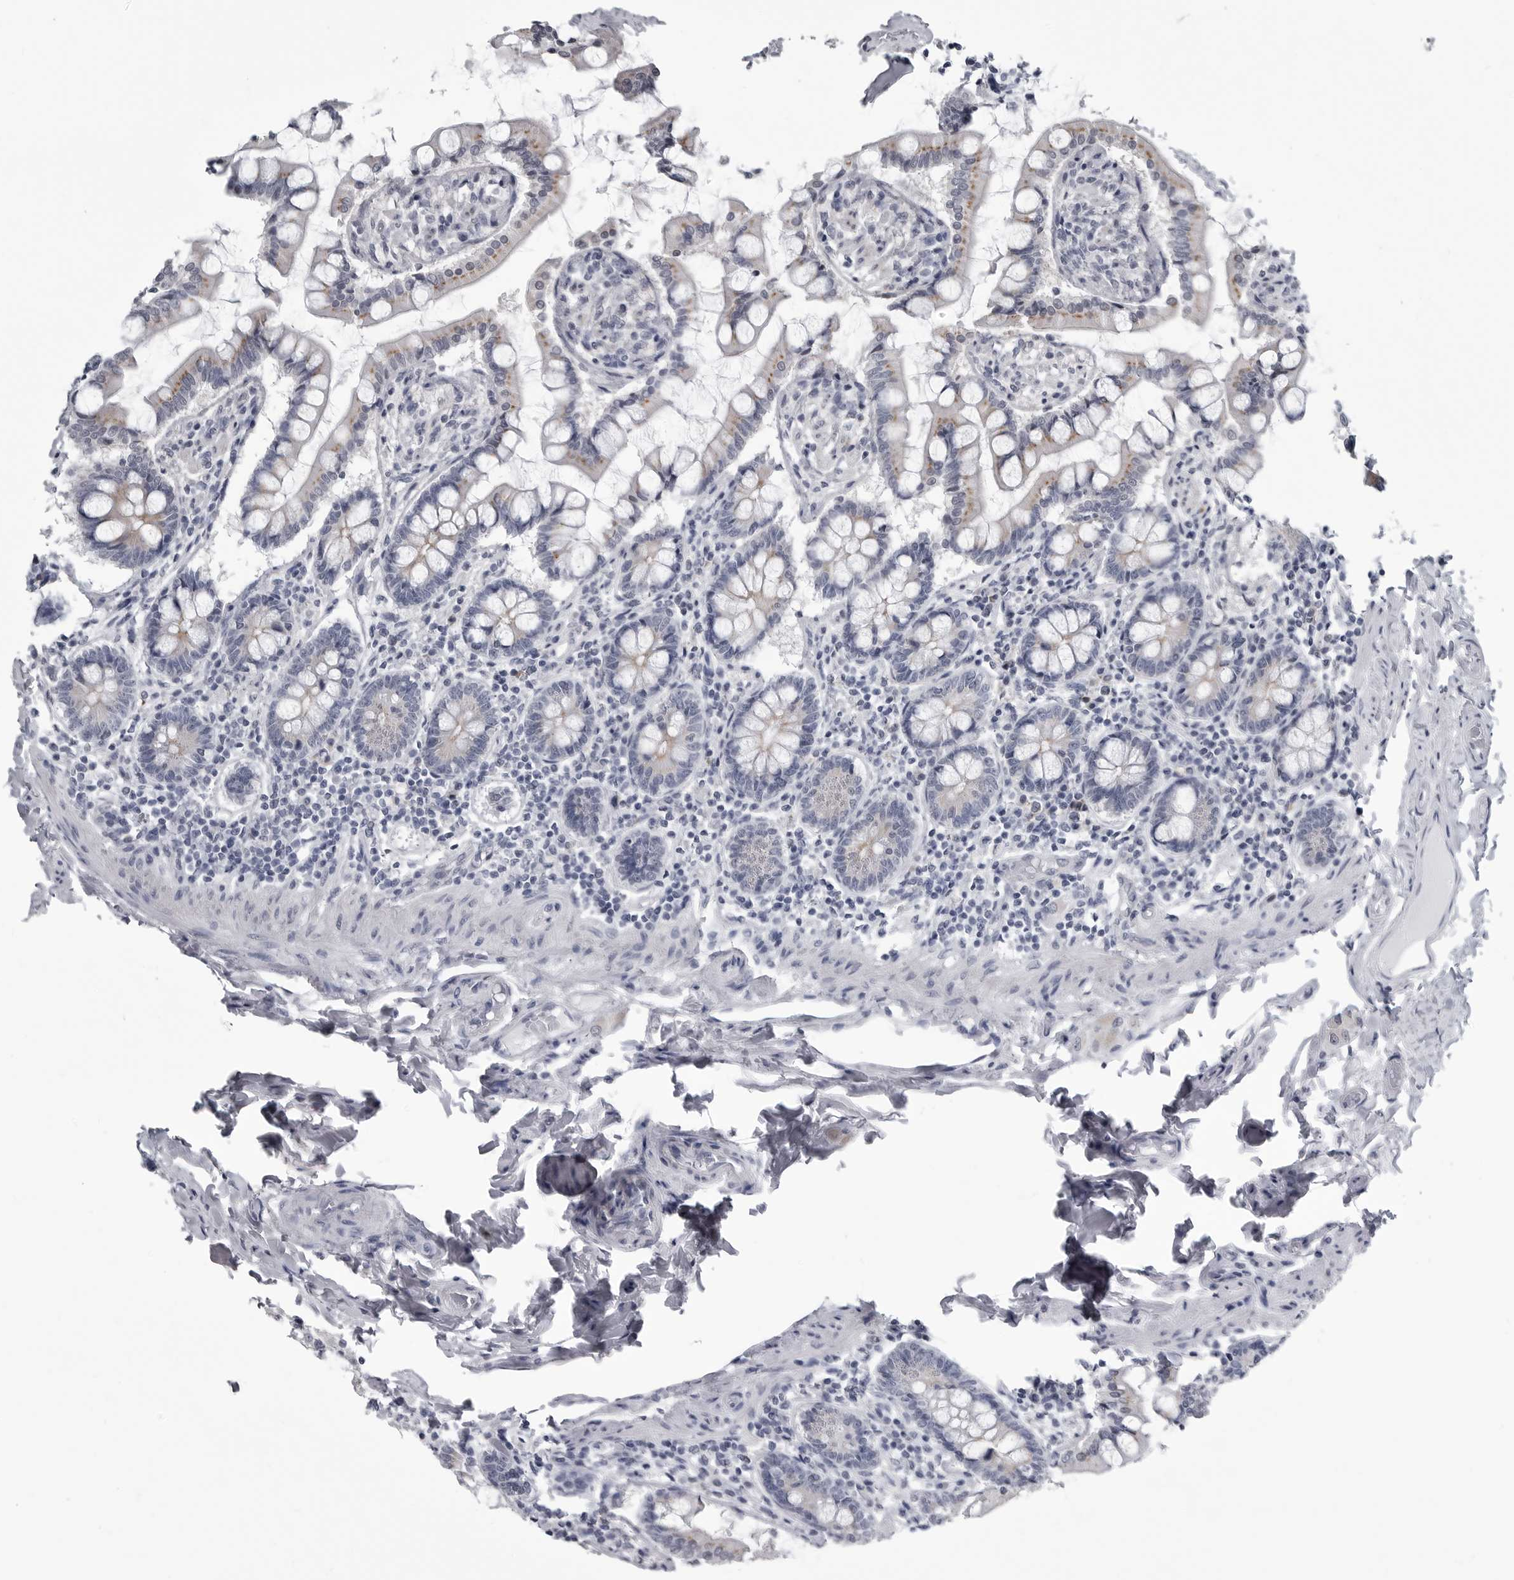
{"staining": {"intensity": "moderate", "quantity": "25%-75%", "location": "cytoplasmic/membranous"}, "tissue": "small intestine", "cell_type": "Glandular cells", "image_type": "normal", "snomed": [{"axis": "morphology", "description": "Normal tissue, NOS"}, {"axis": "topography", "description": "Small intestine"}], "caption": "Brown immunohistochemical staining in unremarkable human small intestine displays moderate cytoplasmic/membranous positivity in about 25%-75% of glandular cells.", "gene": "MYOC", "patient": {"sex": "male", "age": 41}}